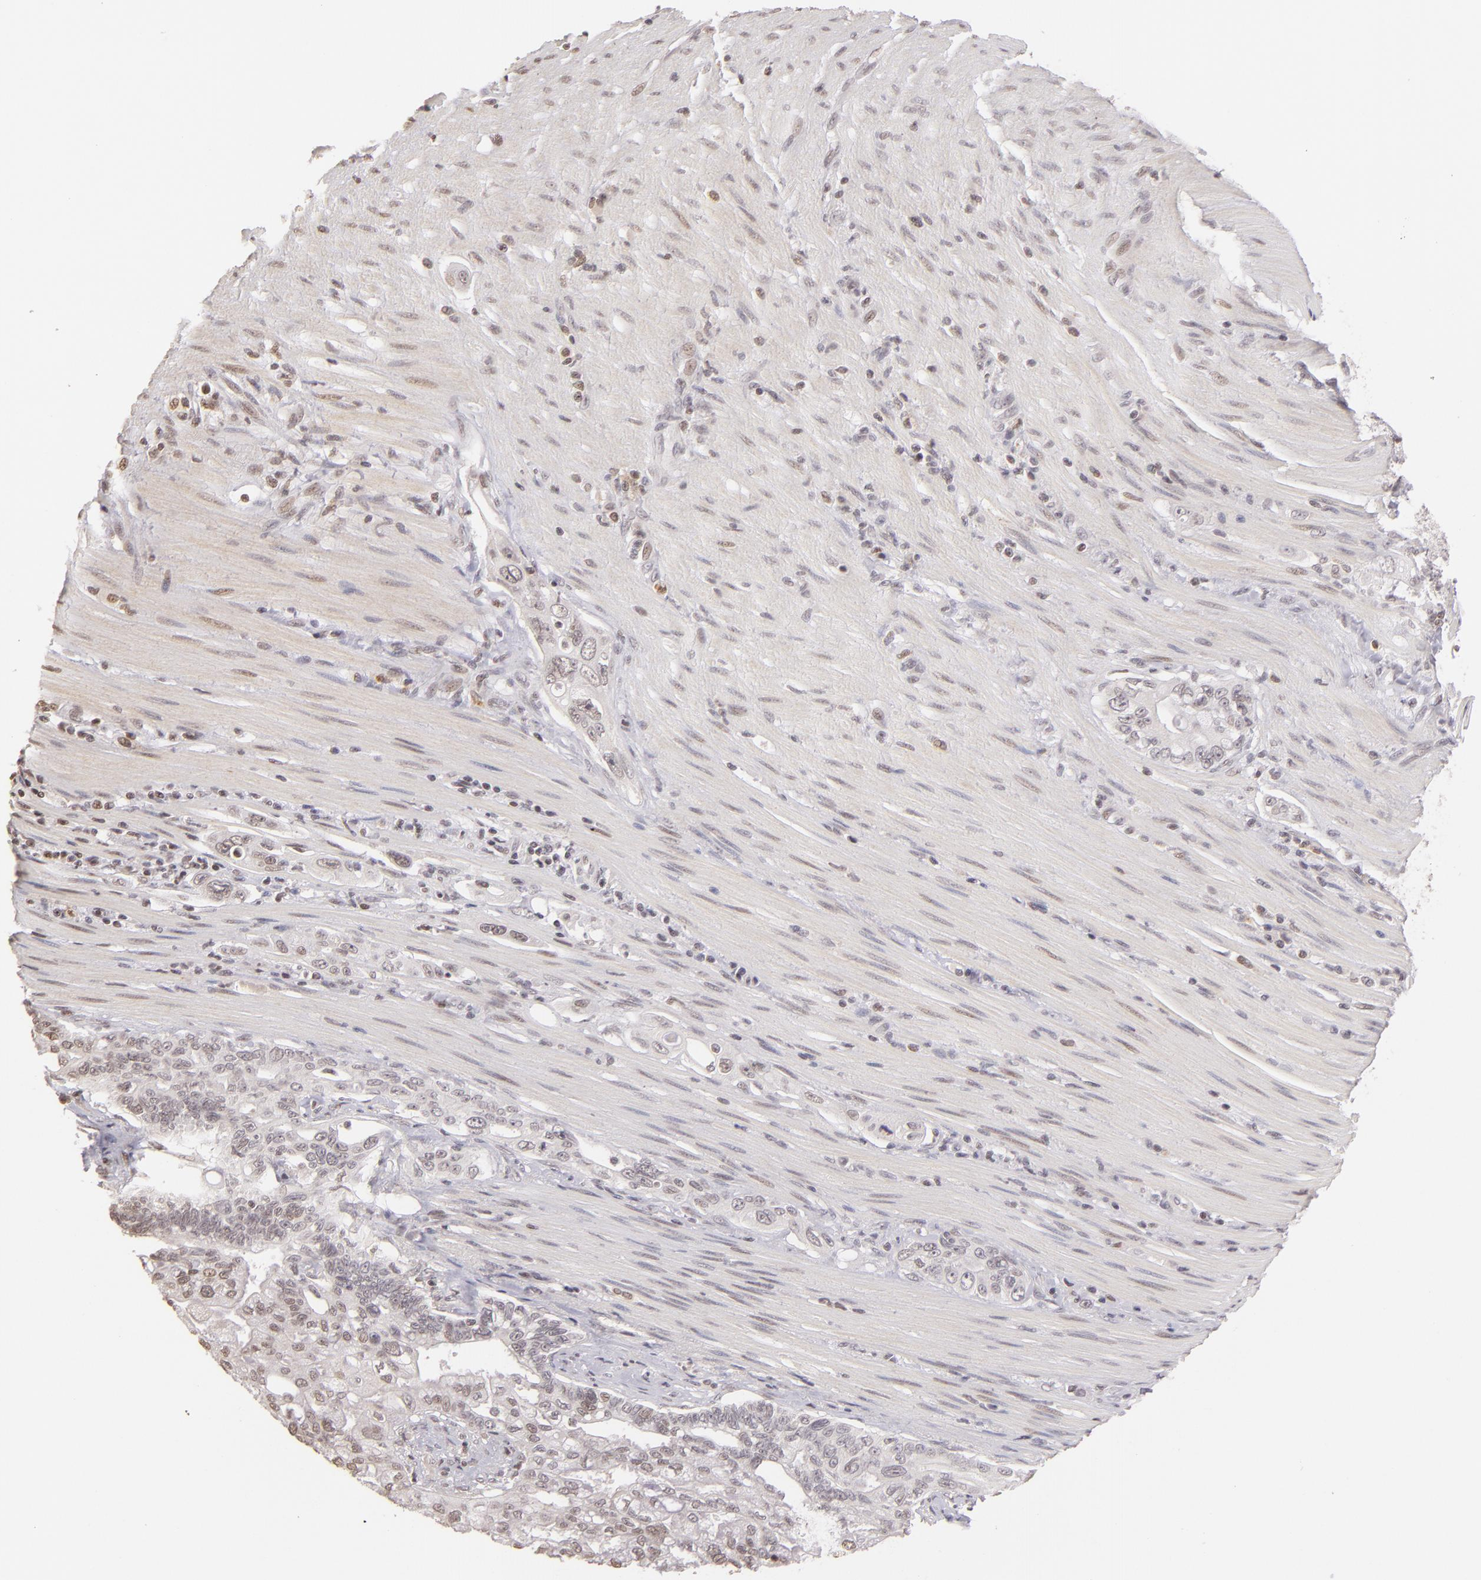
{"staining": {"intensity": "weak", "quantity": "<25%", "location": "nuclear"}, "tissue": "pancreatic cancer", "cell_type": "Tumor cells", "image_type": "cancer", "snomed": [{"axis": "morphology", "description": "Normal tissue, NOS"}, {"axis": "topography", "description": "Pancreas"}], "caption": "Tumor cells are negative for protein expression in human pancreatic cancer.", "gene": "RARB", "patient": {"sex": "male", "age": 42}}